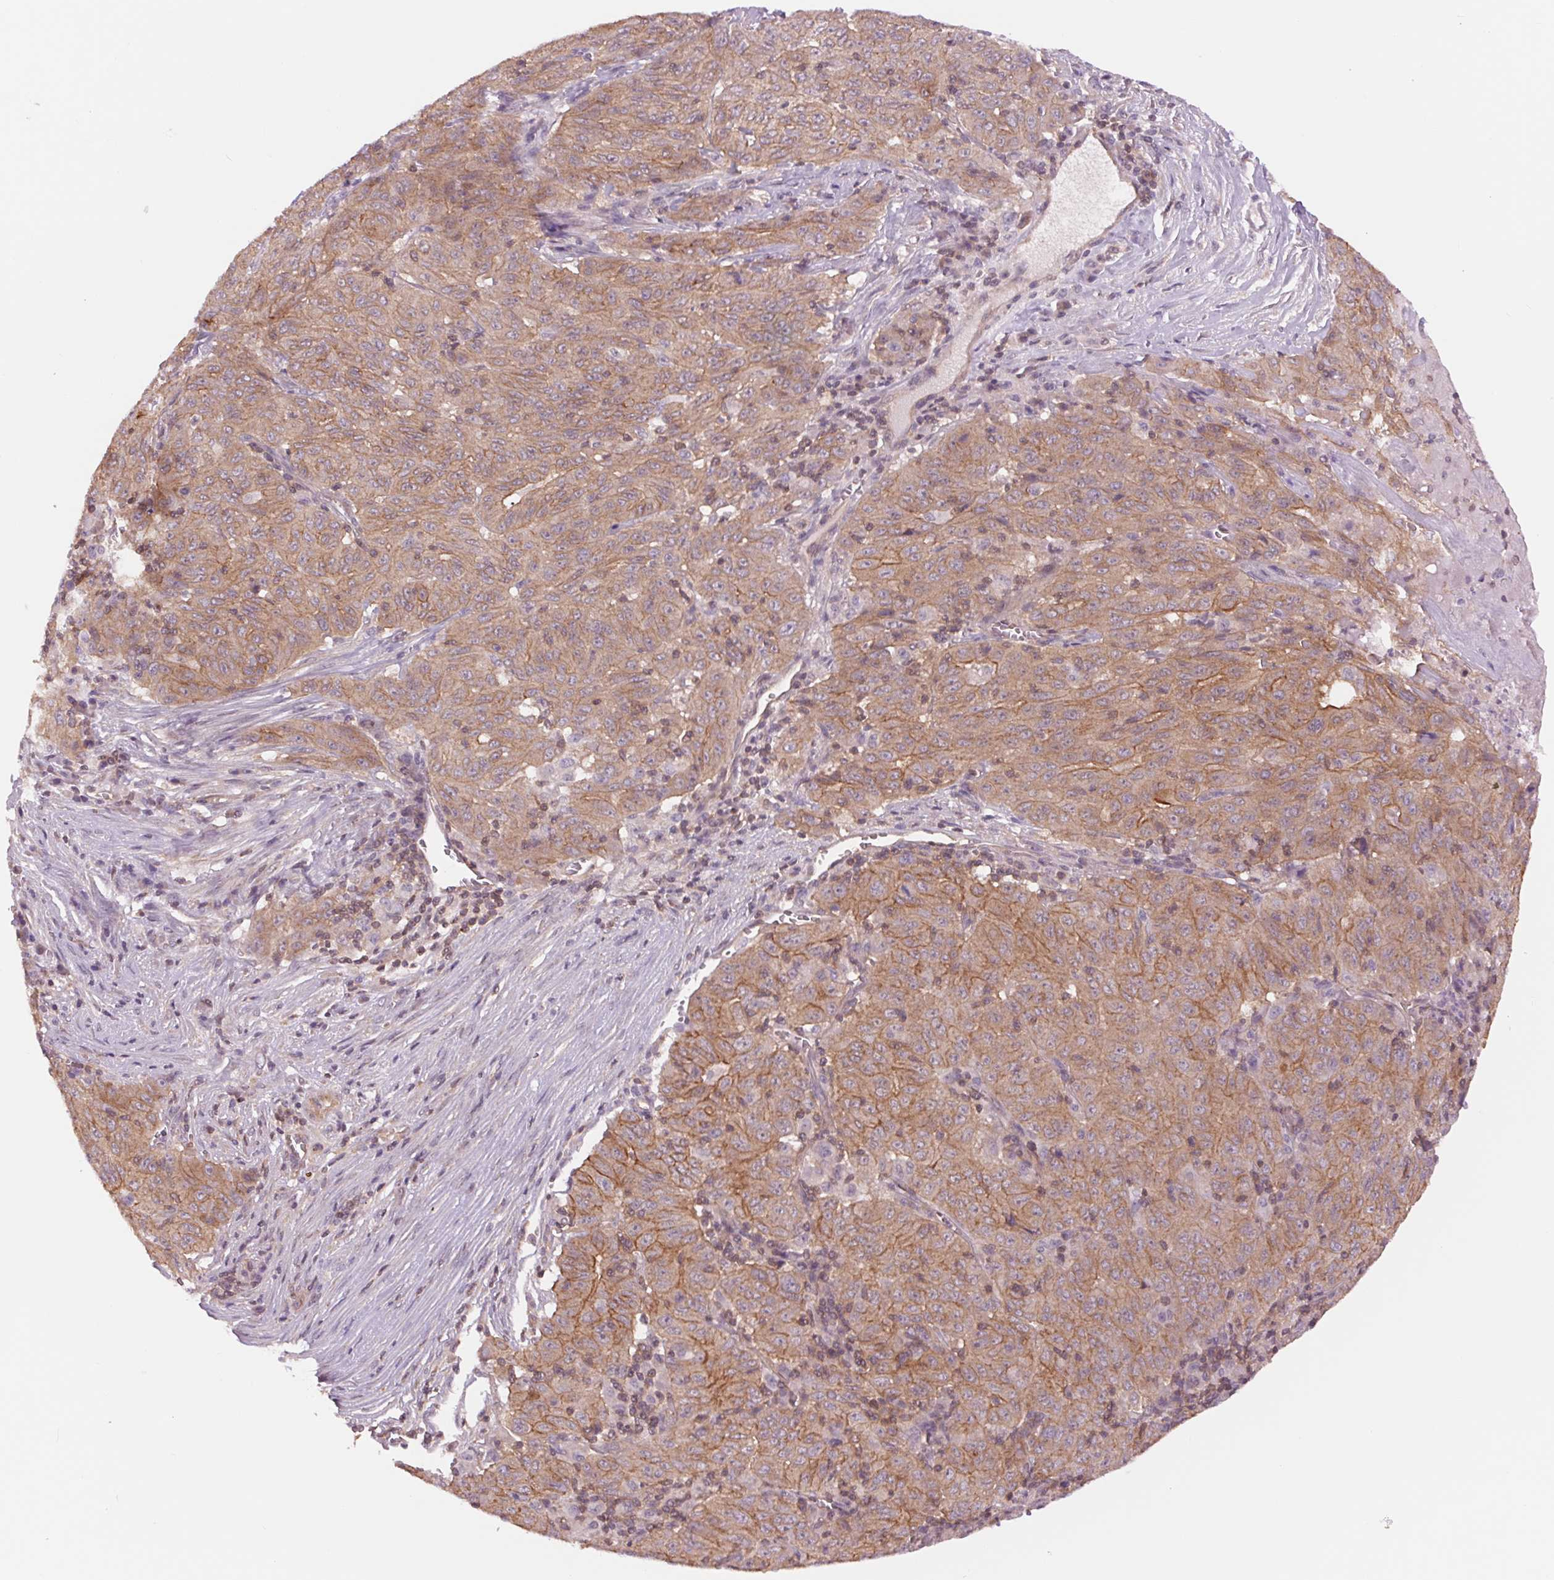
{"staining": {"intensity": "moderate", "quantity": "25%-75%", "location": "cytoplasmic/membranous"}, "tissue": "pancreatic cancer", "cell_type": "Tumor cells", "image_type": "cancer", "snomed": [{"axis": "morphology", "description": "Adenocarcinoma, NOS"}, {"axis": "topography", "description": "Pancreas"}], "caption": "There is medium levels of moderate cytoplasmic/membranous staining in tumor cells of pancreatic cancer, as demonstrated by immunohistochemical staining (brown color).", "gene": "SH3RF2", "patient": {"sex": "male", "age": 63}}